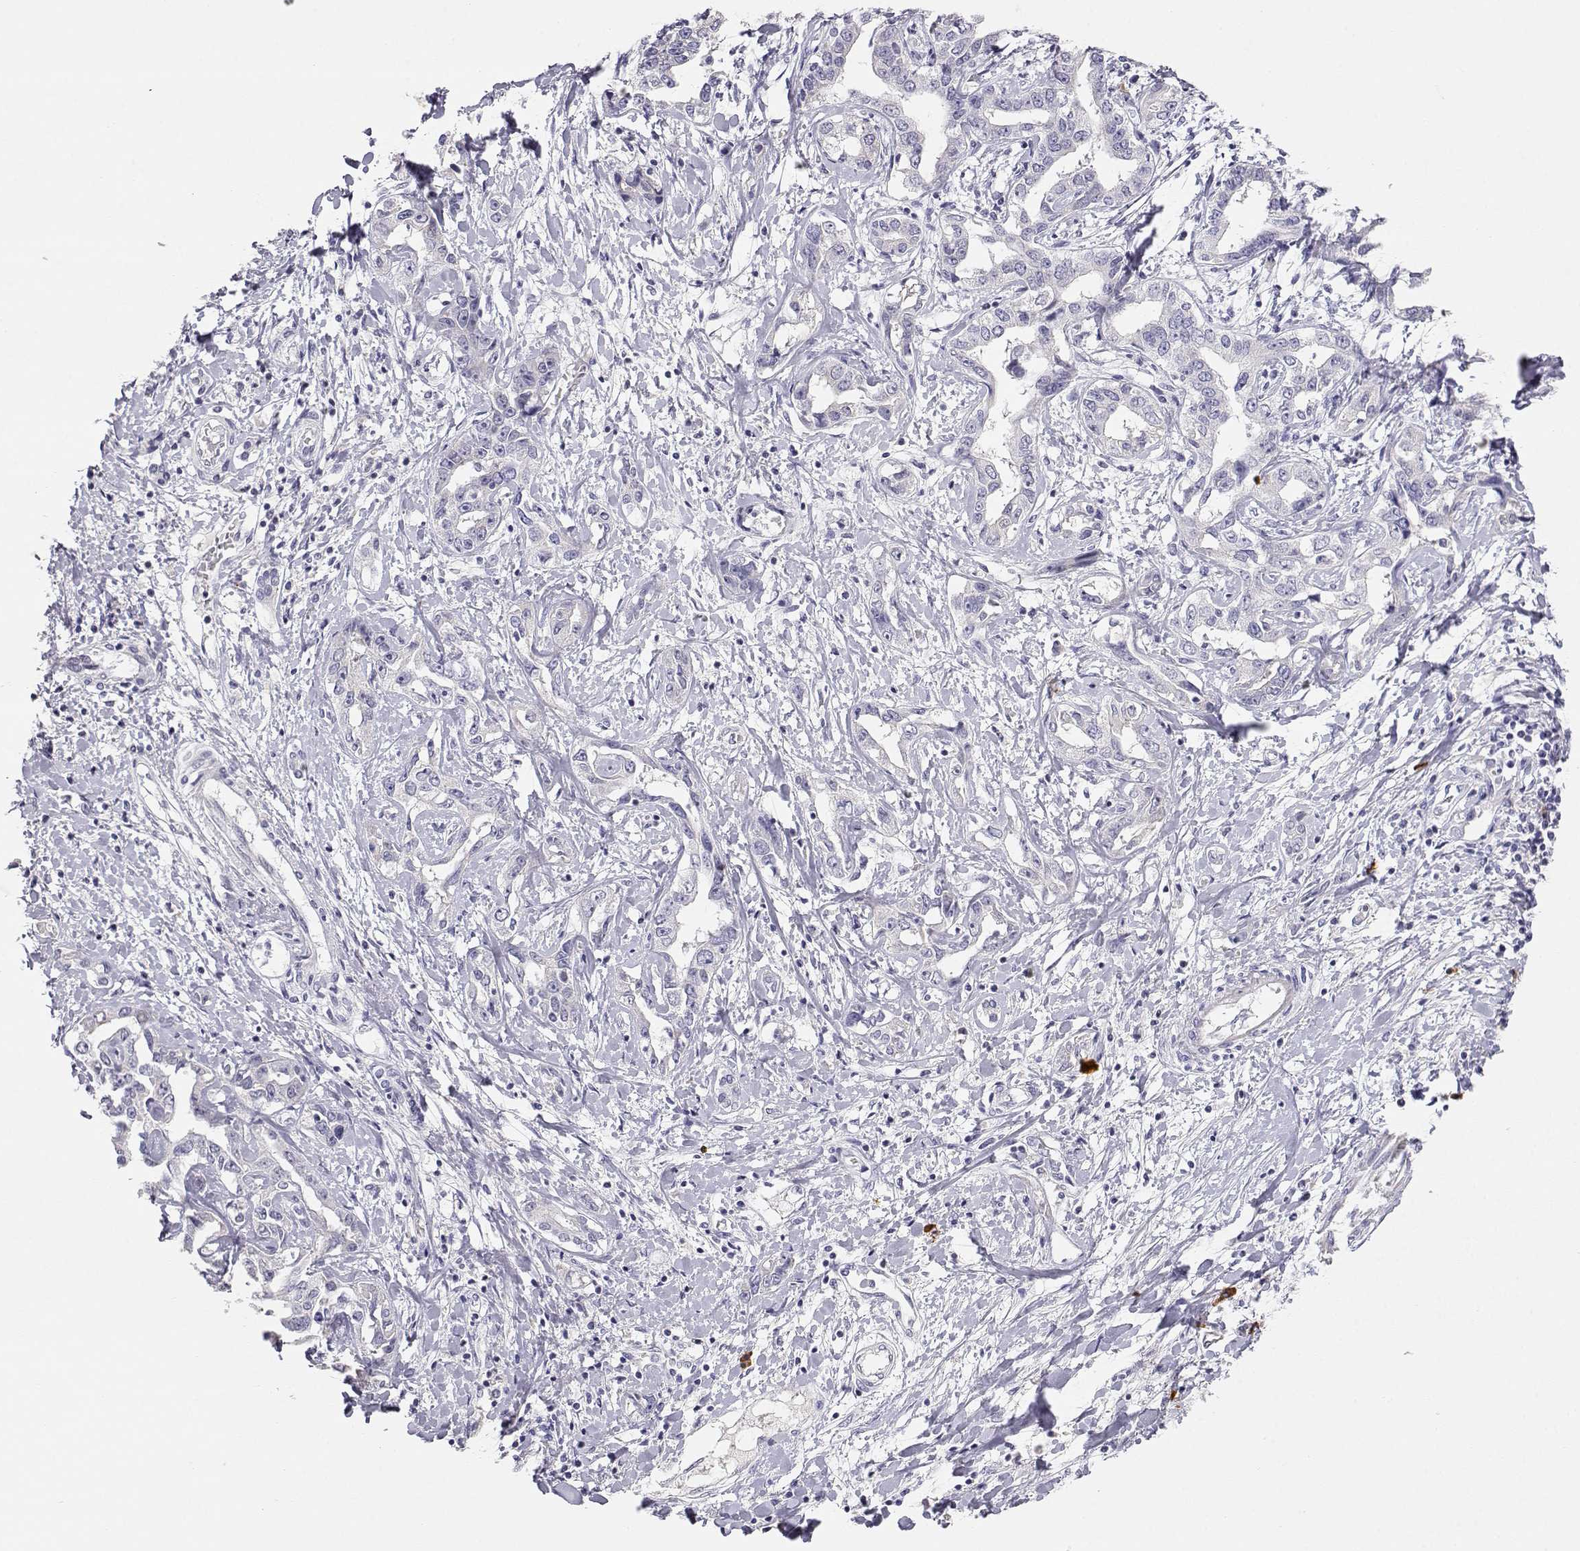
{"staining": {"intensity": "negative", "quantity": "none", "location": "none"}, "tissue": "liver cancer", "cell_type": "Tumor cells", "image_type": "cancer", "snomed": [{"axis": "morphology", "description": "Cholangiocarcinoma"}, {"axis": "topography", "description": "Liver"}], "caption": "Photomicrograph shows no significant protein positivity in tumor cells of liver cancer (cholangiocarcinoma). (DAB IHC with hematoxylin counter stain).", "gene": "CDHR1", "patient": {"sex": "male", "age": 59}}